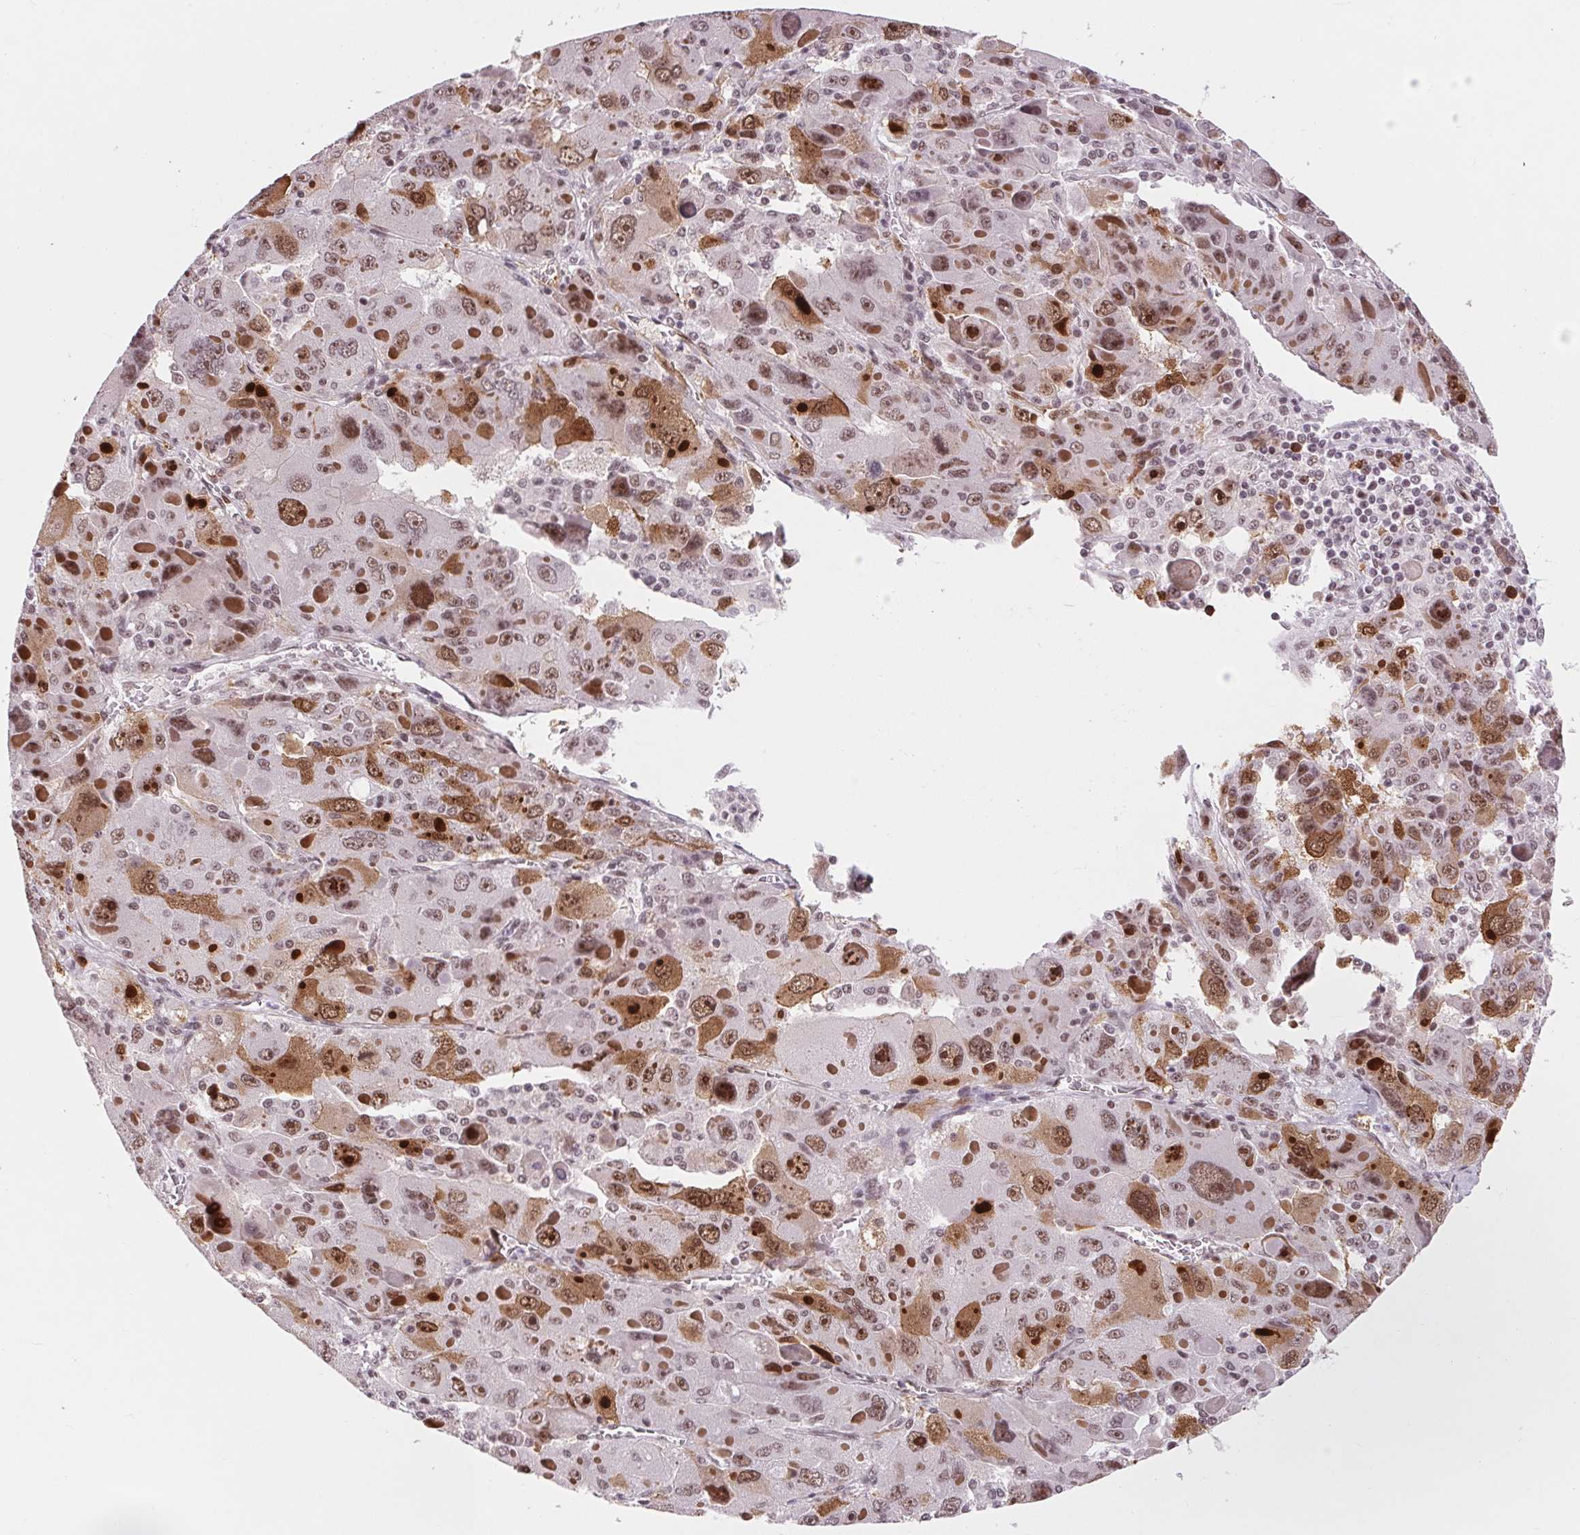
{"staining": {"intensity": "moderate", "quantity": "25%-75%", "location": "cytoplasmic/membranous,nuclear"}, "tissue": "liver cancer", "cell_type": "Tumor cells", "image_type": "cancer", "snomed": [{"axis": "morphology", "description": "Carcinoma, Hepatocellular, NOS"}, {"axis": "topography", "description": "Liver"}], "caption": "Liver cancer (hepatocellular carcinoma) stained with a protein marker demonstrates moderate staining in tumor cells.", "gene": "CD2BP2", "patient": {"sex": "female", "age": 41}}